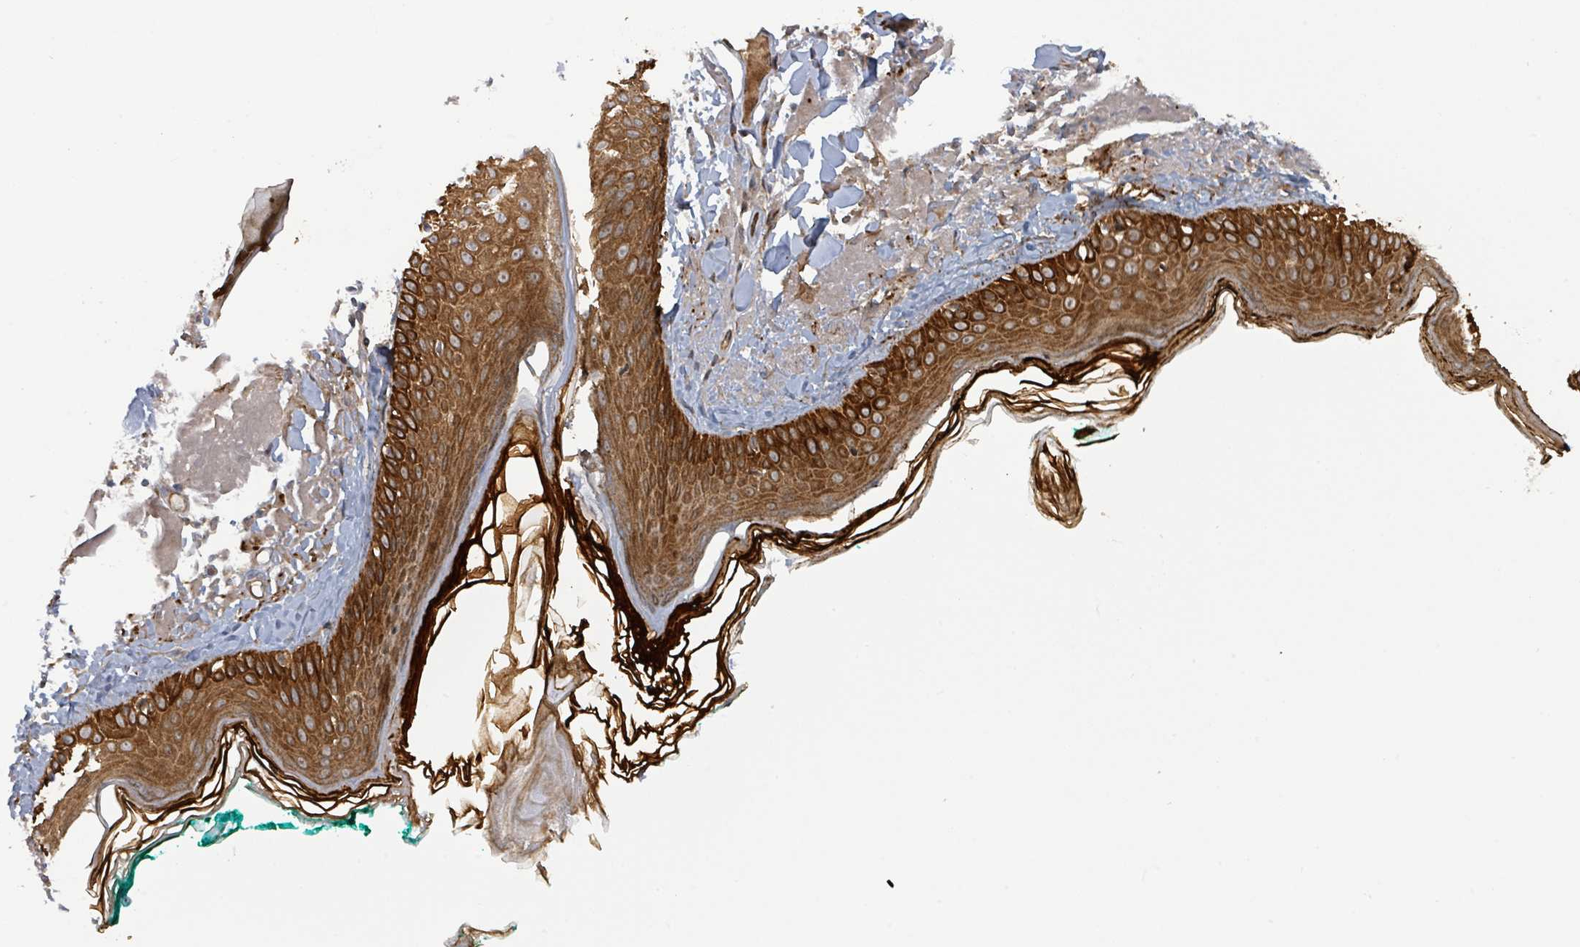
{"staining": {"intensity": "negative", "quantity": "none", "location": "none"}, "tissue": "skin", "cell_type": "Fibroblasts", "image_type": "normal", "snomed": [{"axis": "morphology", "description": "Normal tissue, NOS"}, {"axis": "morphology", "description": "Malignant melanoma, NOS"}, {"axis": "topography", "description": "Skin"}], "caption": "A high-resolution image shows IHC staining of unremarkable skin, which reveals no significant expression in fibroblasts.", "gene": "ITGA11", "patient": {"sex": "male", "age": 80}}